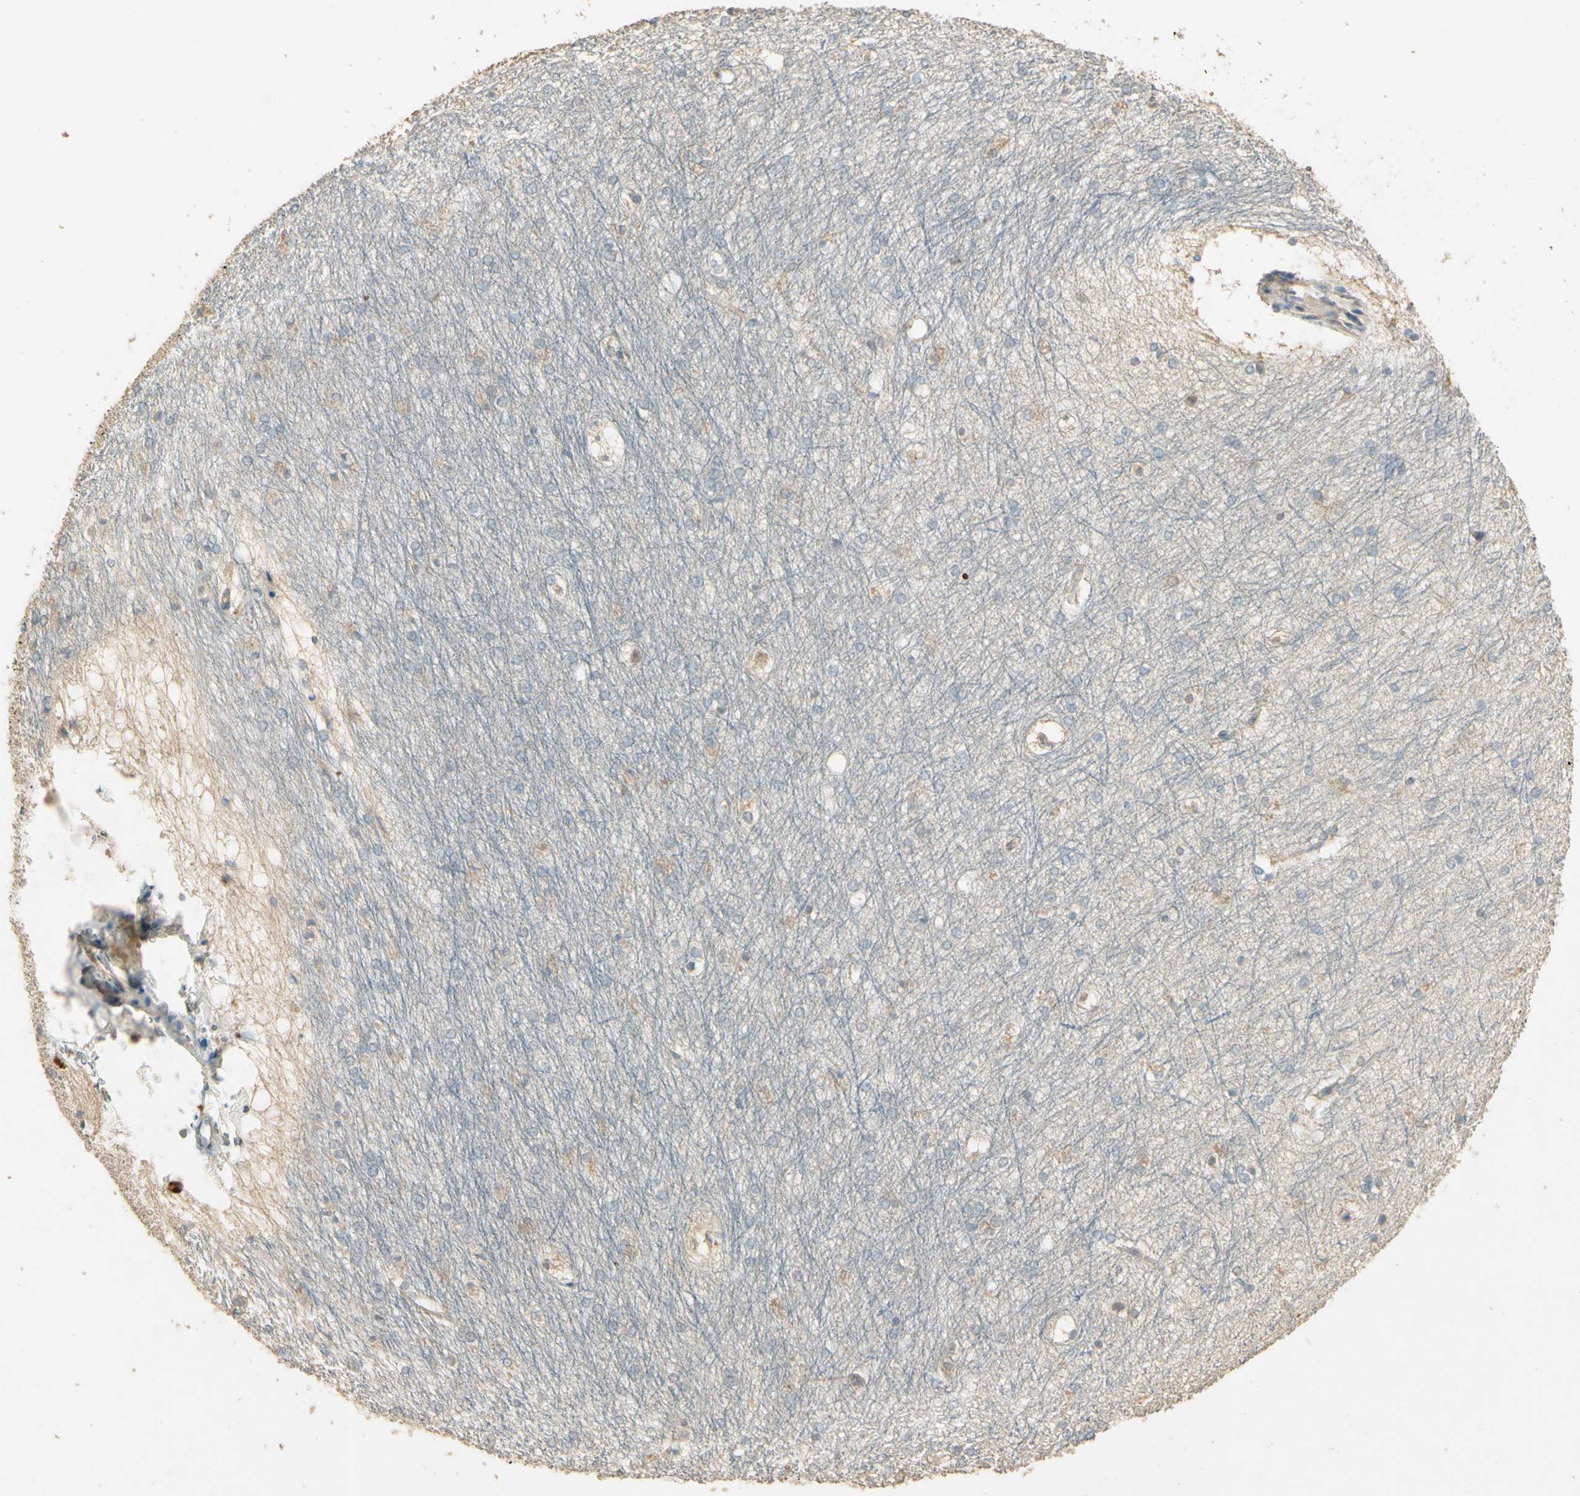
{"staining": {"intensity": "moderate", "quantity": "<25%", "location": "cytoplasmic/membranous"}, "tissue": "hippocampus", "cell_type": "Glial cells", "image_type": "normal", "snomed": [{"axis": "morphology", "description": "Normal tissue, NOS"}, {"axis": "topography", "description": "Hippocampus"}], "caption": "The image shows a brown stain indicating the presence of a protein in the cytoplasmic/membranous of glial cells in hippocampus. Nuclei are stained in blue.", "gene": "PLXNA1", "patient": {"sex": "female", "age": 19}}